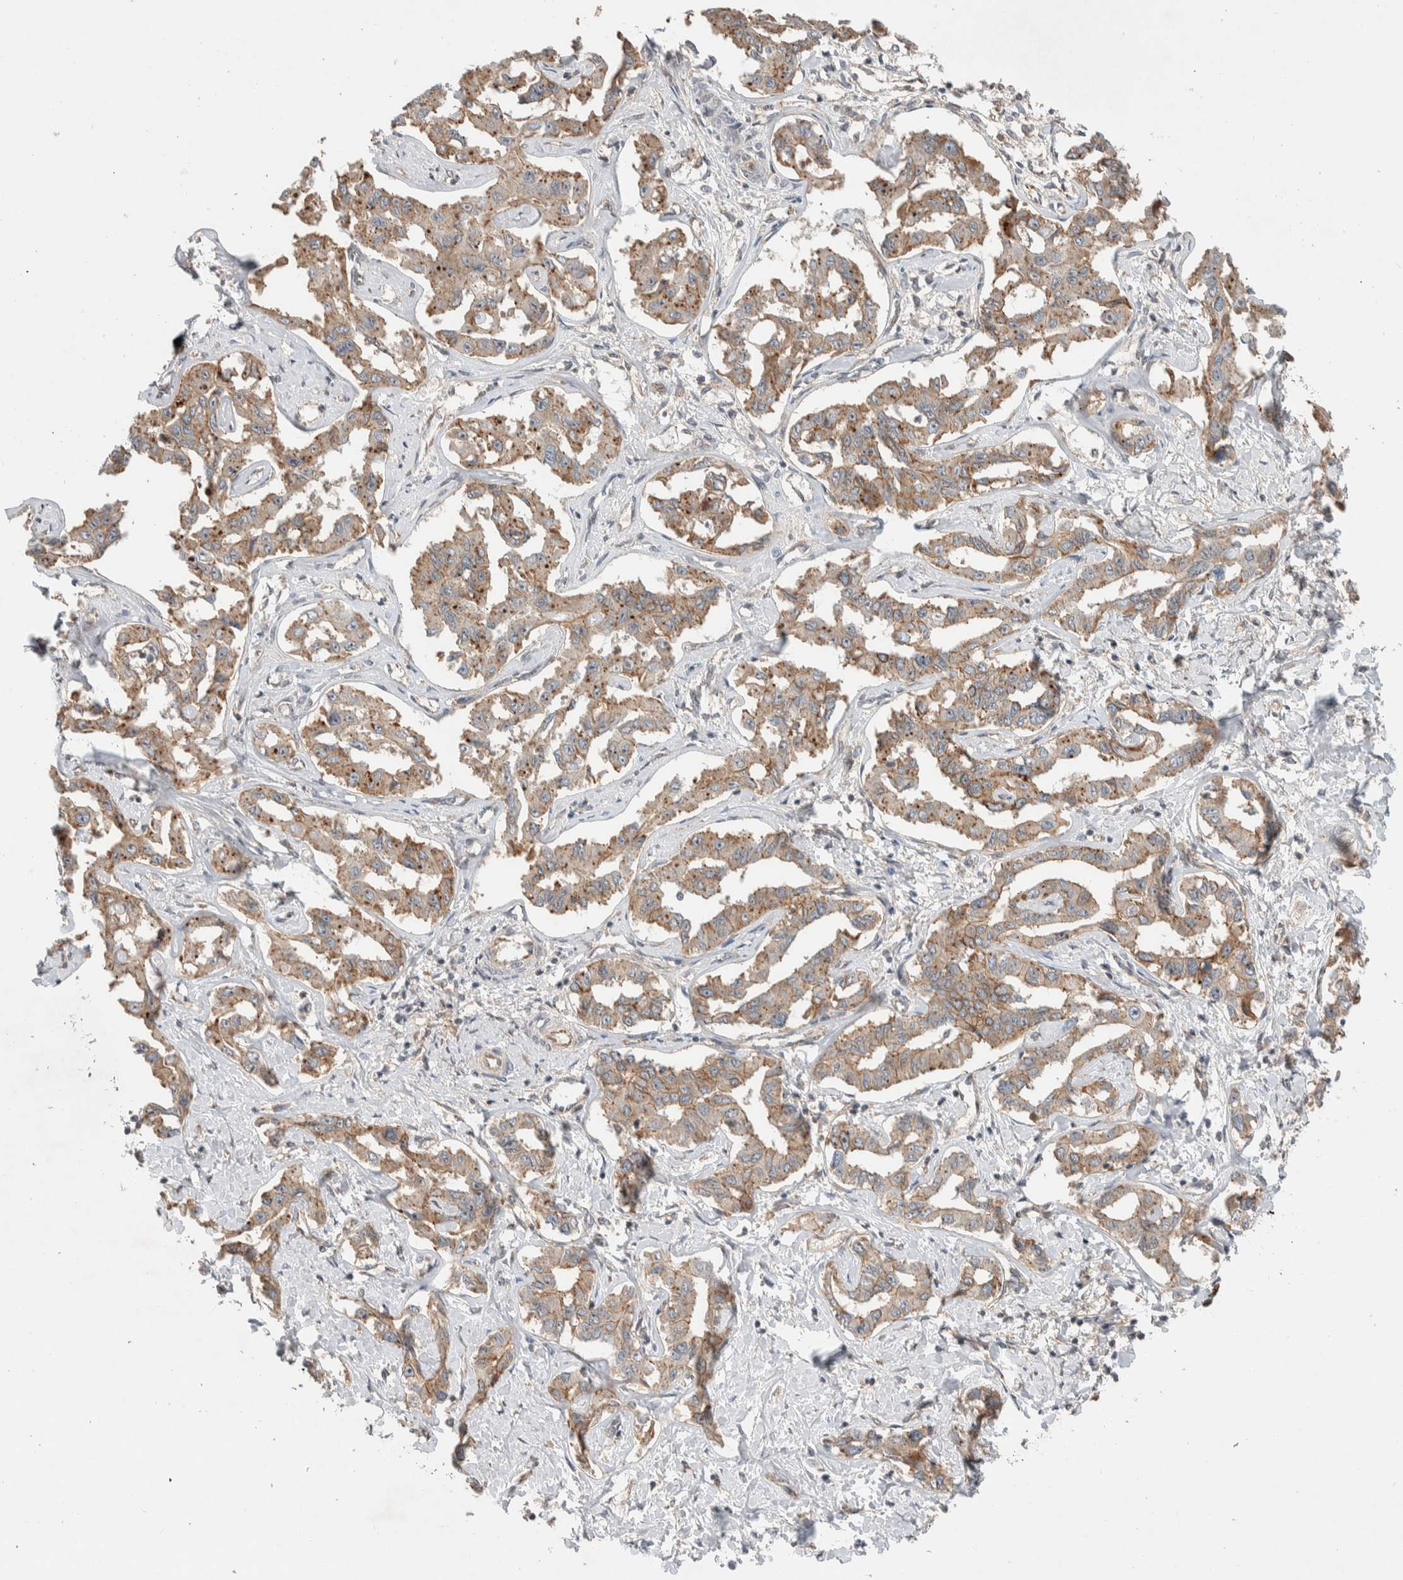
{"staining": {"intensity": "moderate", "quantity": "25%-75%", "location": "cytoplasmic/membranous"}, "tissue": "liver cancer", "cell_type": "Tumor cells", "image_type": "cancer", "snomed": [{"axis": "morphology", "description": "Cholangiocarcinoma"}, {"axis": "topography", "description": "Liver"}], "caption": "An image of human liver cholangiocarcinoma stained for a protein reveals moderate cytoplasmic/membranous brown staining in tumor cells.", "gene": "DEPTOR", "patient": {"sex": "male", "age": 59}}